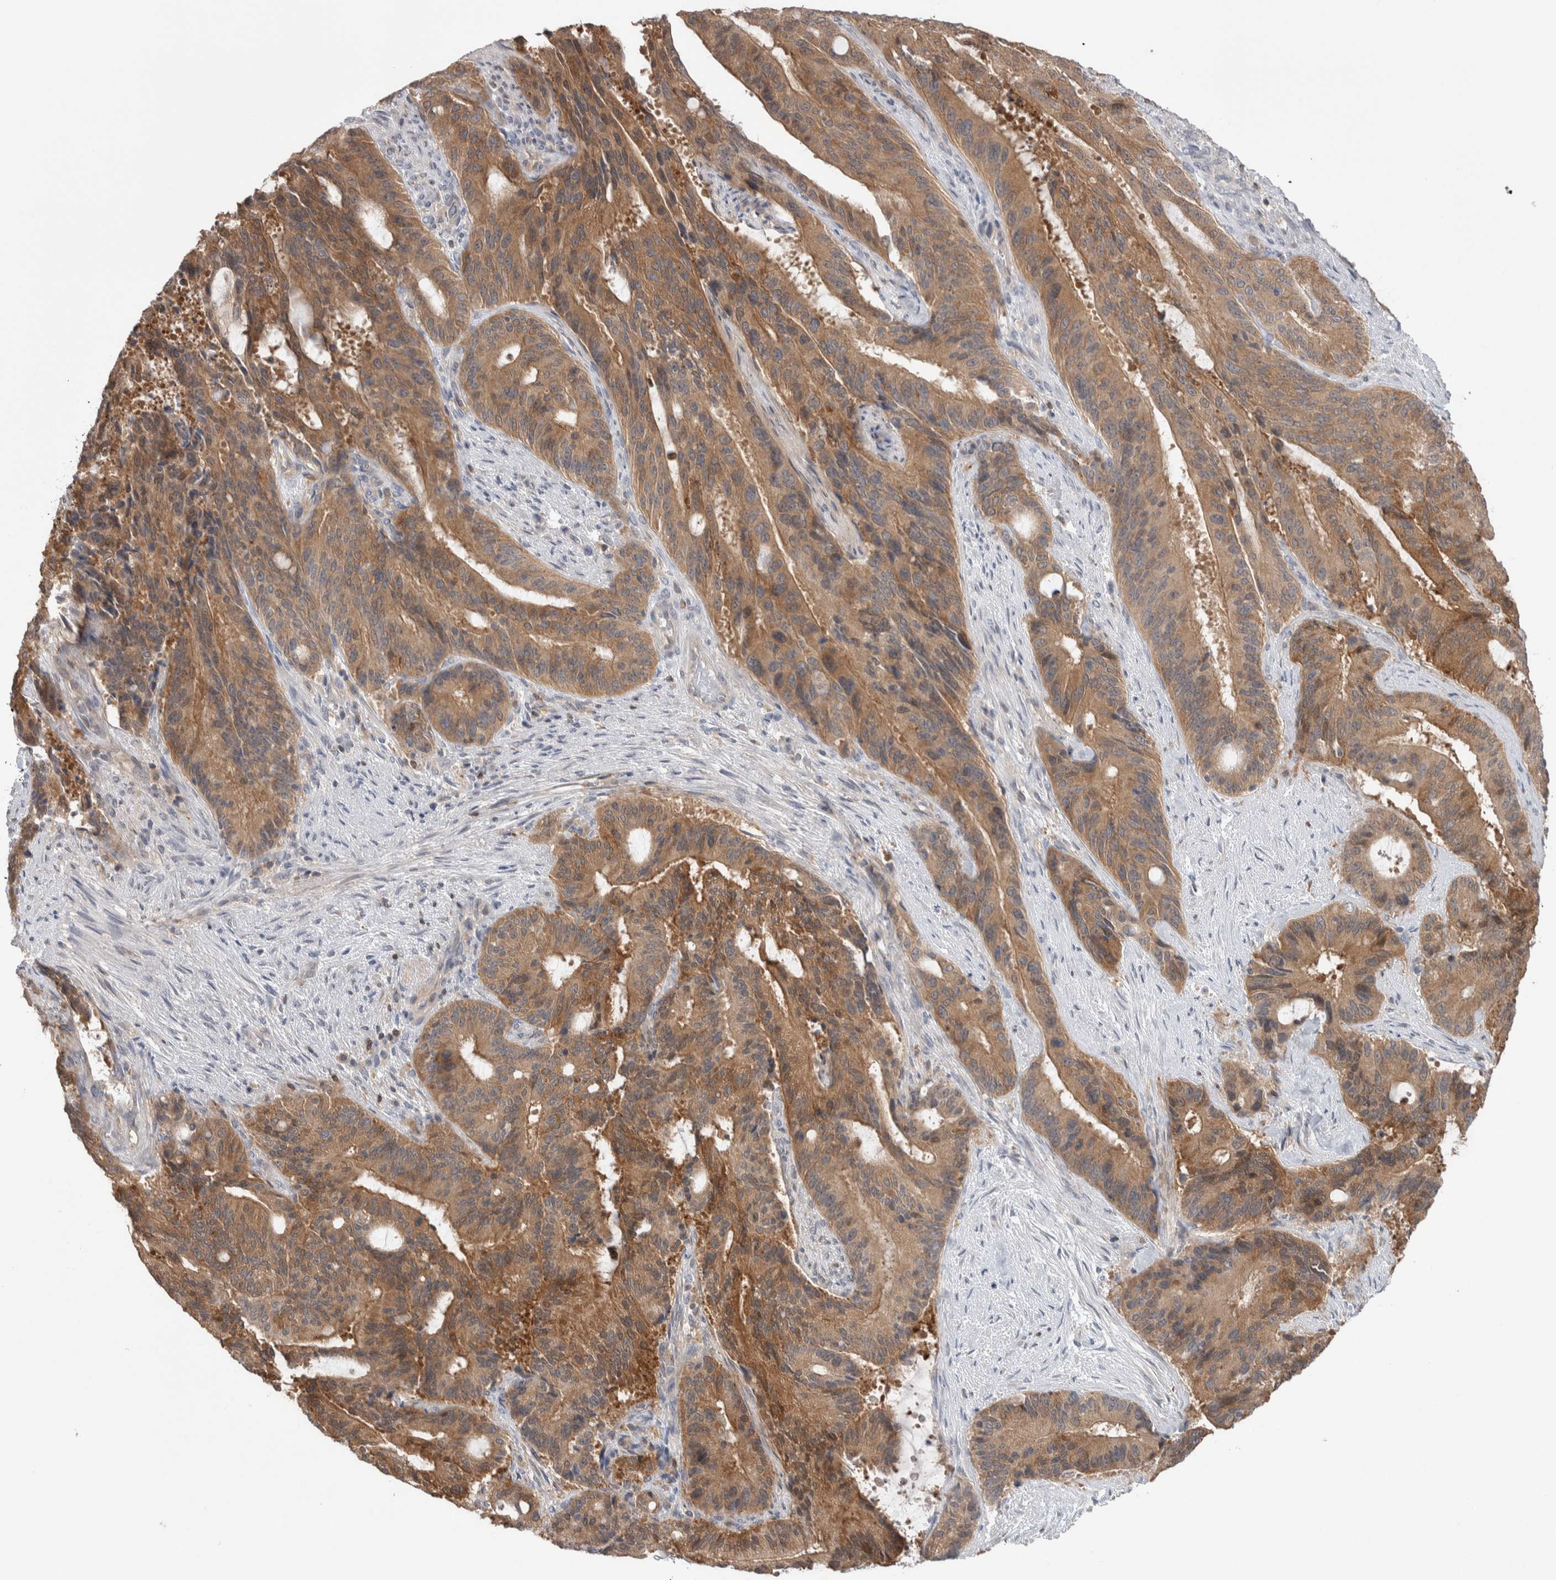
{"staining": {"intensity": "moderate", "quantity": ">75%", "location": "cytoplasmic/membranous"}, "tissue": "liver cancer", "cell_type": "Tumor cells", "image_type": "cancer", "snomed": [{"axis": "morphology", "description": "Normal tissue, NOS"}, {"axis": "morphology", "description": "Cholangiocarcinoma"}, {"axis": "topography", "description": "Liver"}, {"axis": "topography", "description": "Peripheral nerve tissue"}], "caption": "Cholangiocarcinoma (liver) was stained to show a protein in brown. There is medium levels of moderate cytoplasmic/membranous staining in about >75% of tumor cells.", "gene": "HTATIP2", "patient": {"sex": "female", "age": 73}}